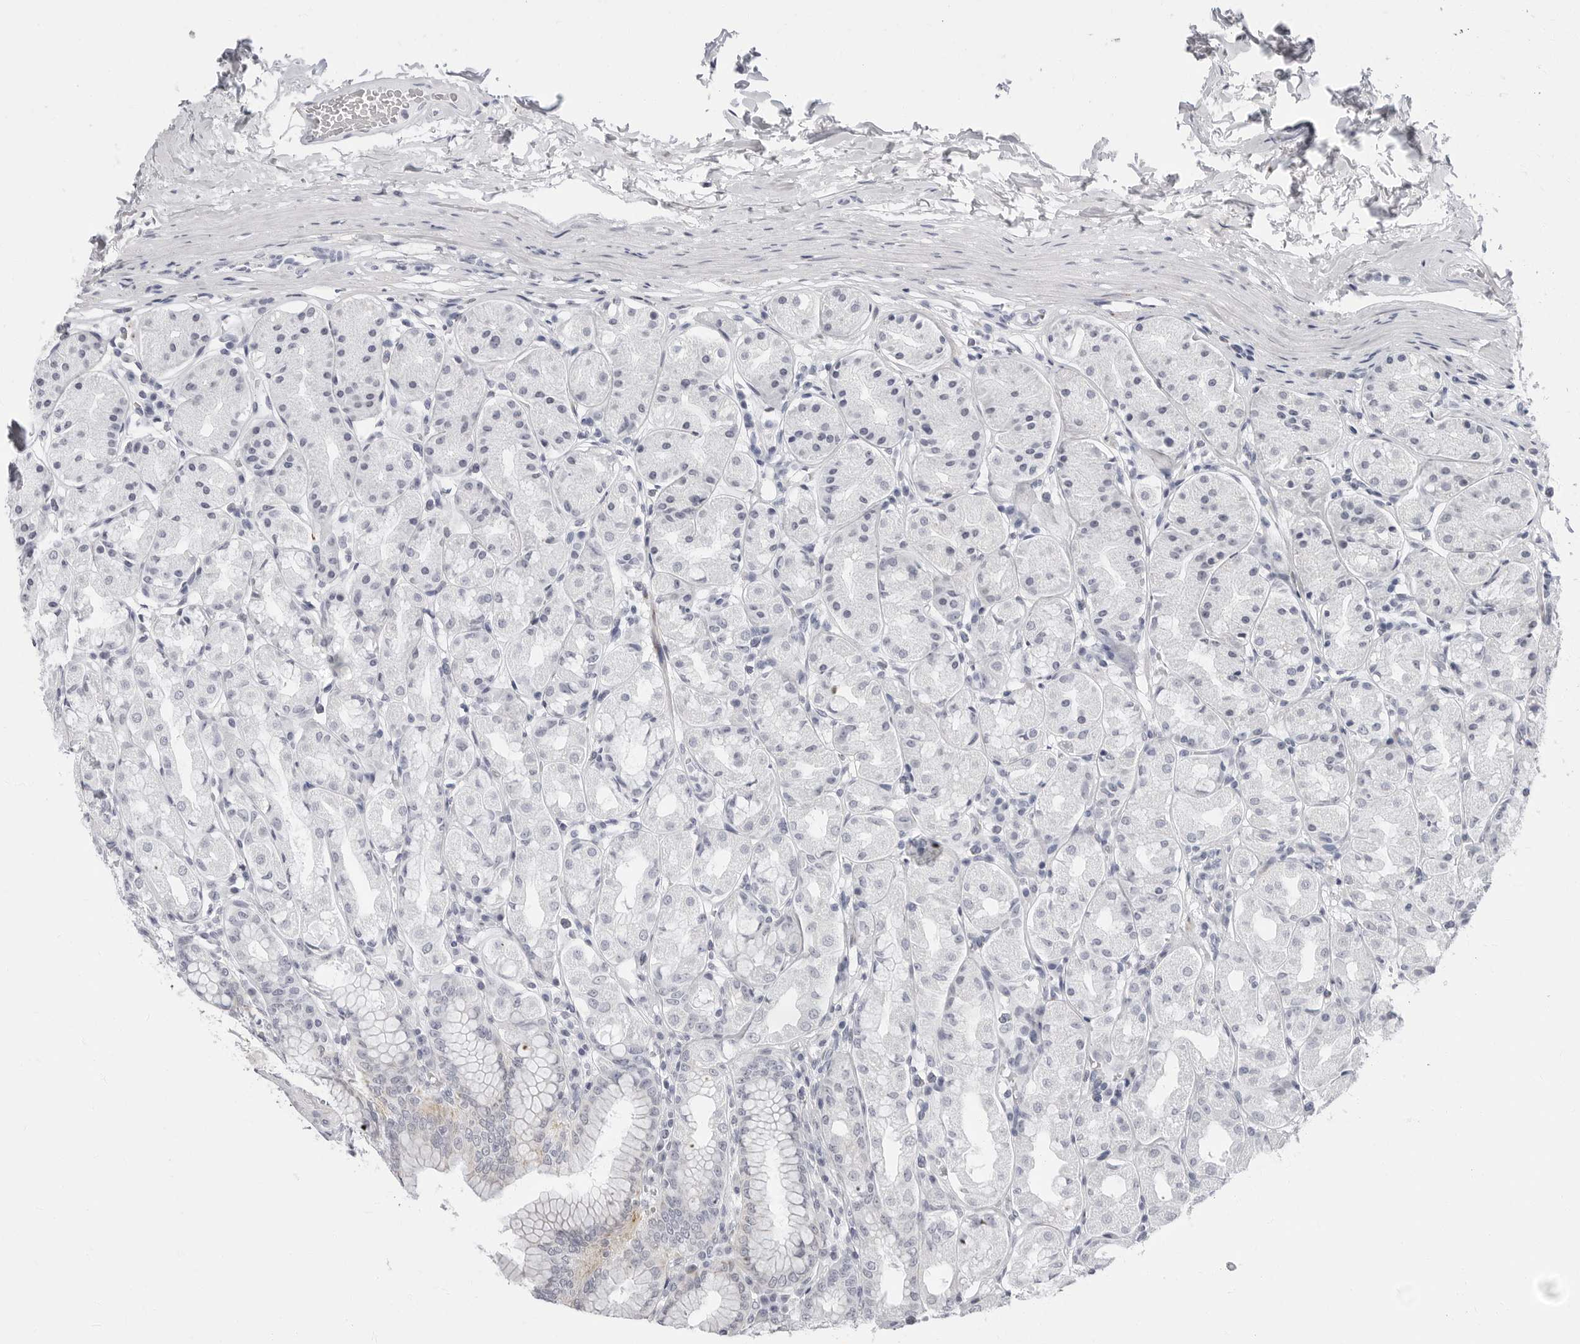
{"staining": {"intensity": "negative", "quantity": "none", "location": "none"}, "tissue": "stomach", "cell_type": "Glandular cells", "image_type": "normal", "snomed": [{"axis": "morphology", "description": "Normal tissue, NOS"}, {"axis": "topography", "description": "Stomach"}, {"axis": "topography", "description": "Stomach, lower"}], "caption": "Immunohistochemical staining of unremarkable human stomach shows no significant expression in glandular cells.", "gene": "ERICH3", "patient": {"sex": "female", "age": 56}}